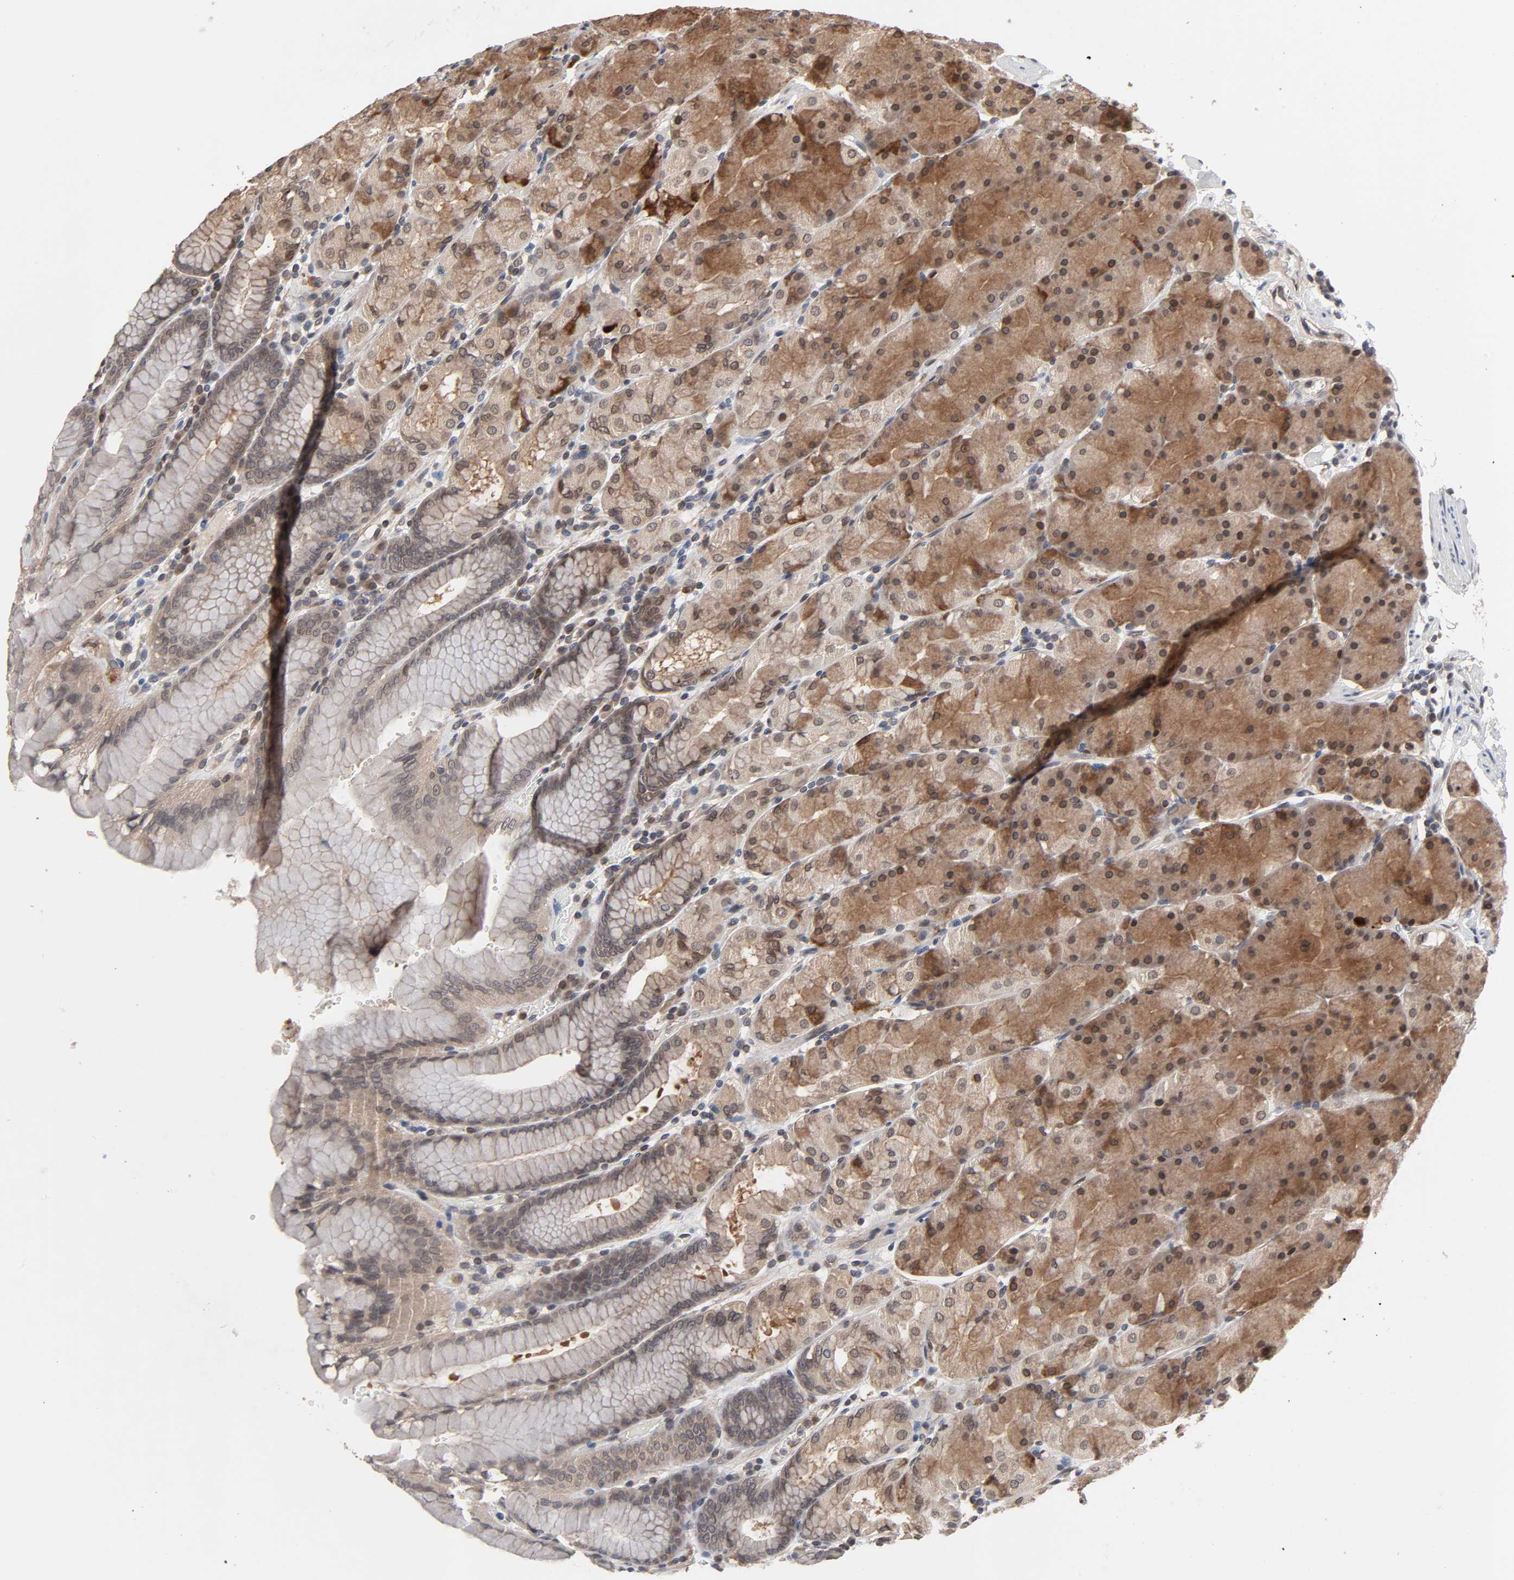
{"staining": {"intensity": "moderate", "quantity": ">75%", "location": "cytoplasmic/membranous,nuclear"}, "tissue": "stomach", "cell_type": "Glandular cells", "image_type": "normal", "snomed": [{"axis": "morphology", "description": "Normal tissue, NOS"}, {"axis": "topography", "description": "Stomach, upper"}, {"axis": "topography", "description": "Stomach"}], "caption": "This is a photomicrograph of immunohistochemistry staining of normal stomach, which shows moderate staining in the cytoplasmic/membranous,nuclear of glandular cells.", "gene": "CCDC175", "patient": {"sex": "male", "age": 76}}